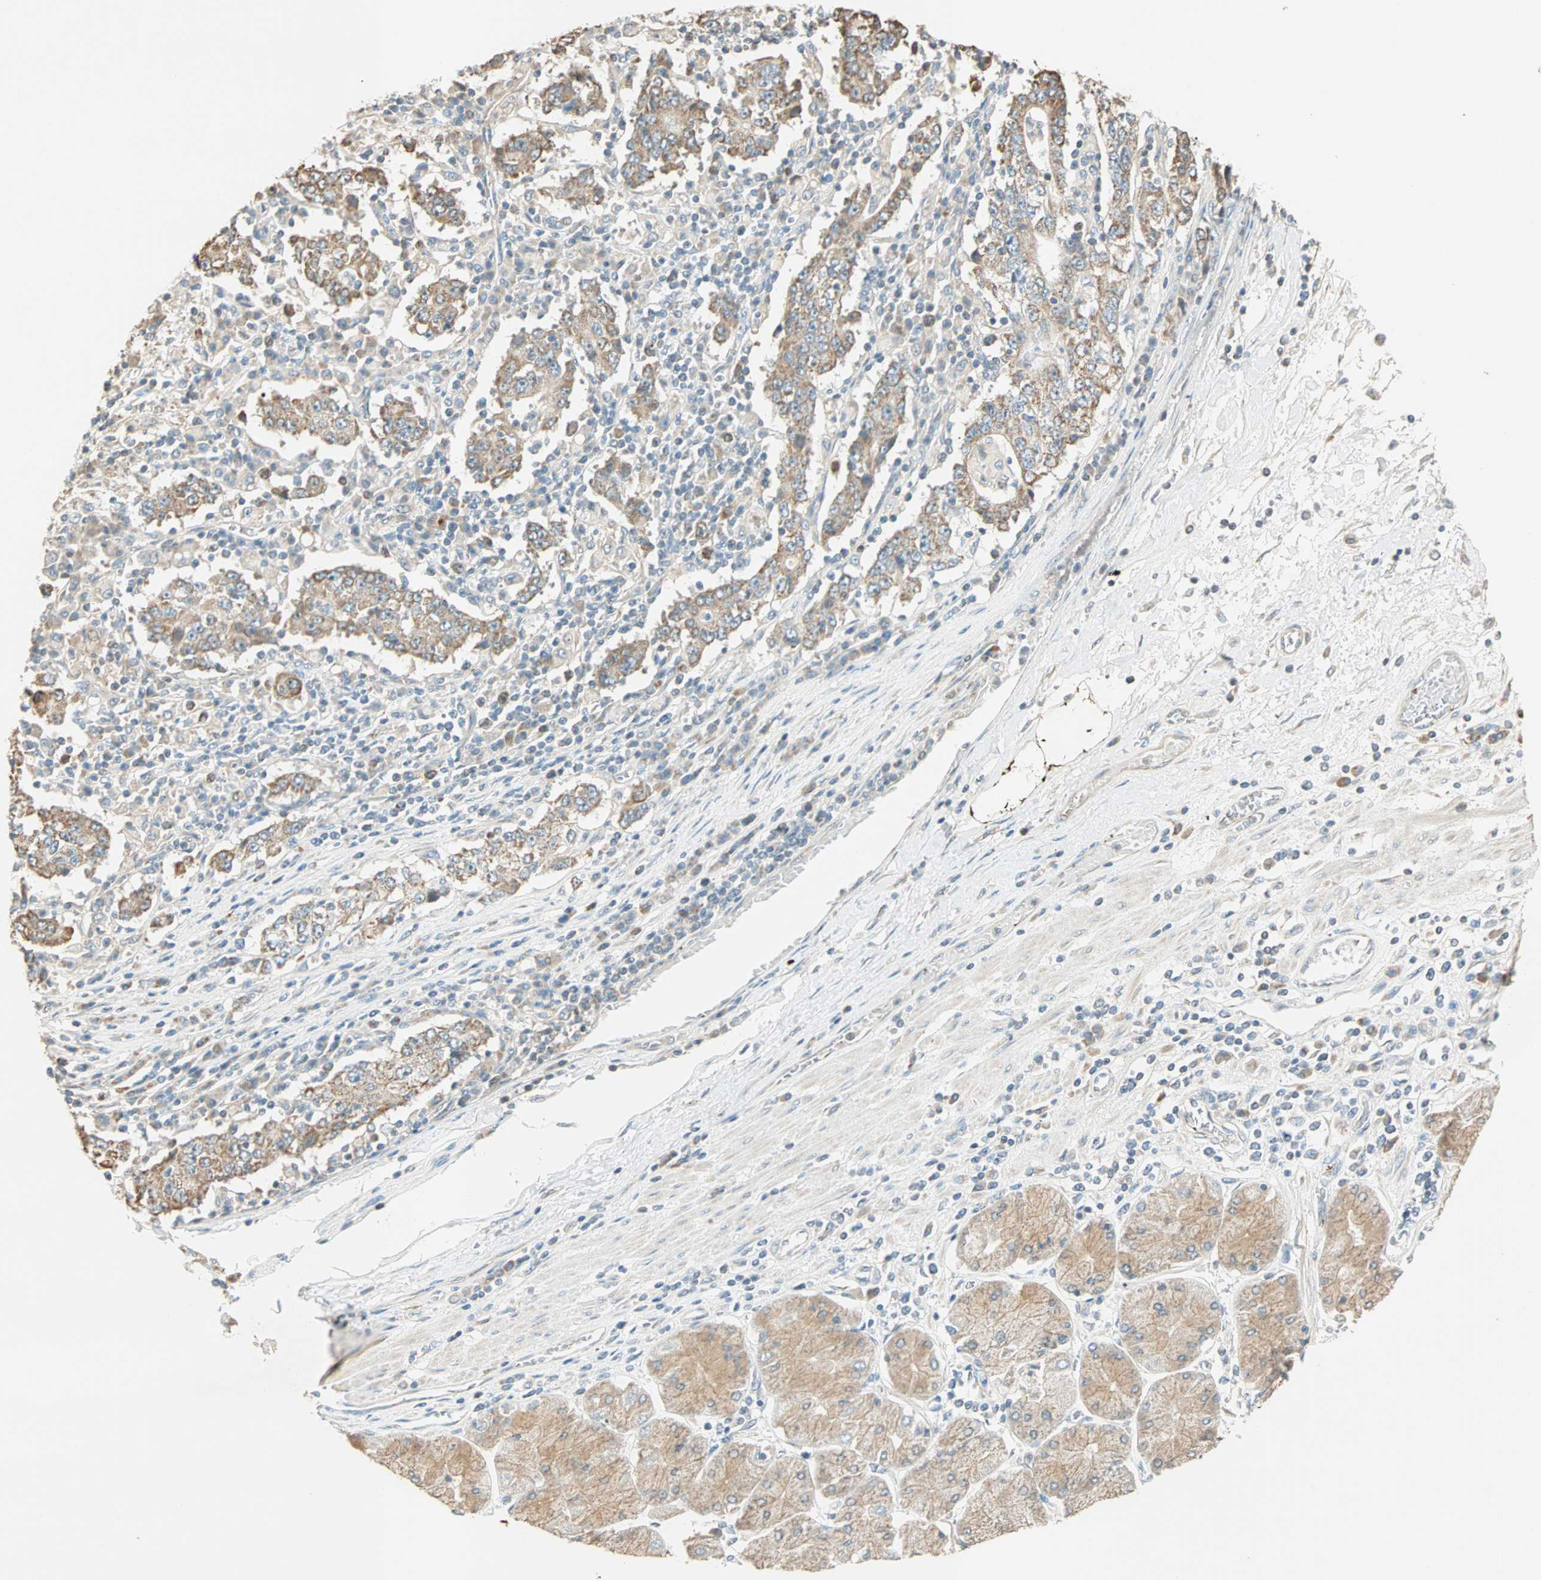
{"staining": {"intensity": "moderate", "quantity": ">75%", "location": "cytoplasmic/membranous"}, "tissue": "stomach cancer", "cell_type": "Tumor cells", "image_type": "cancer", "snomed": [{"axis": "morphology", "description": "Normal tissue, NOS"}, {"axis": "morphology", "description": "Adenocarcinoma, NOS"}, {"axis": "topography", "description": "Stomach, upper"}, {"axis": "topography", "description": "Stomach"}], "caption": "Human adenocarcinoma (stomach) stained with a protein marker demonstrates moderate staining in tumor cells.", "gene": "RAD18", "patient": {"sex": "male", "age": 59}}